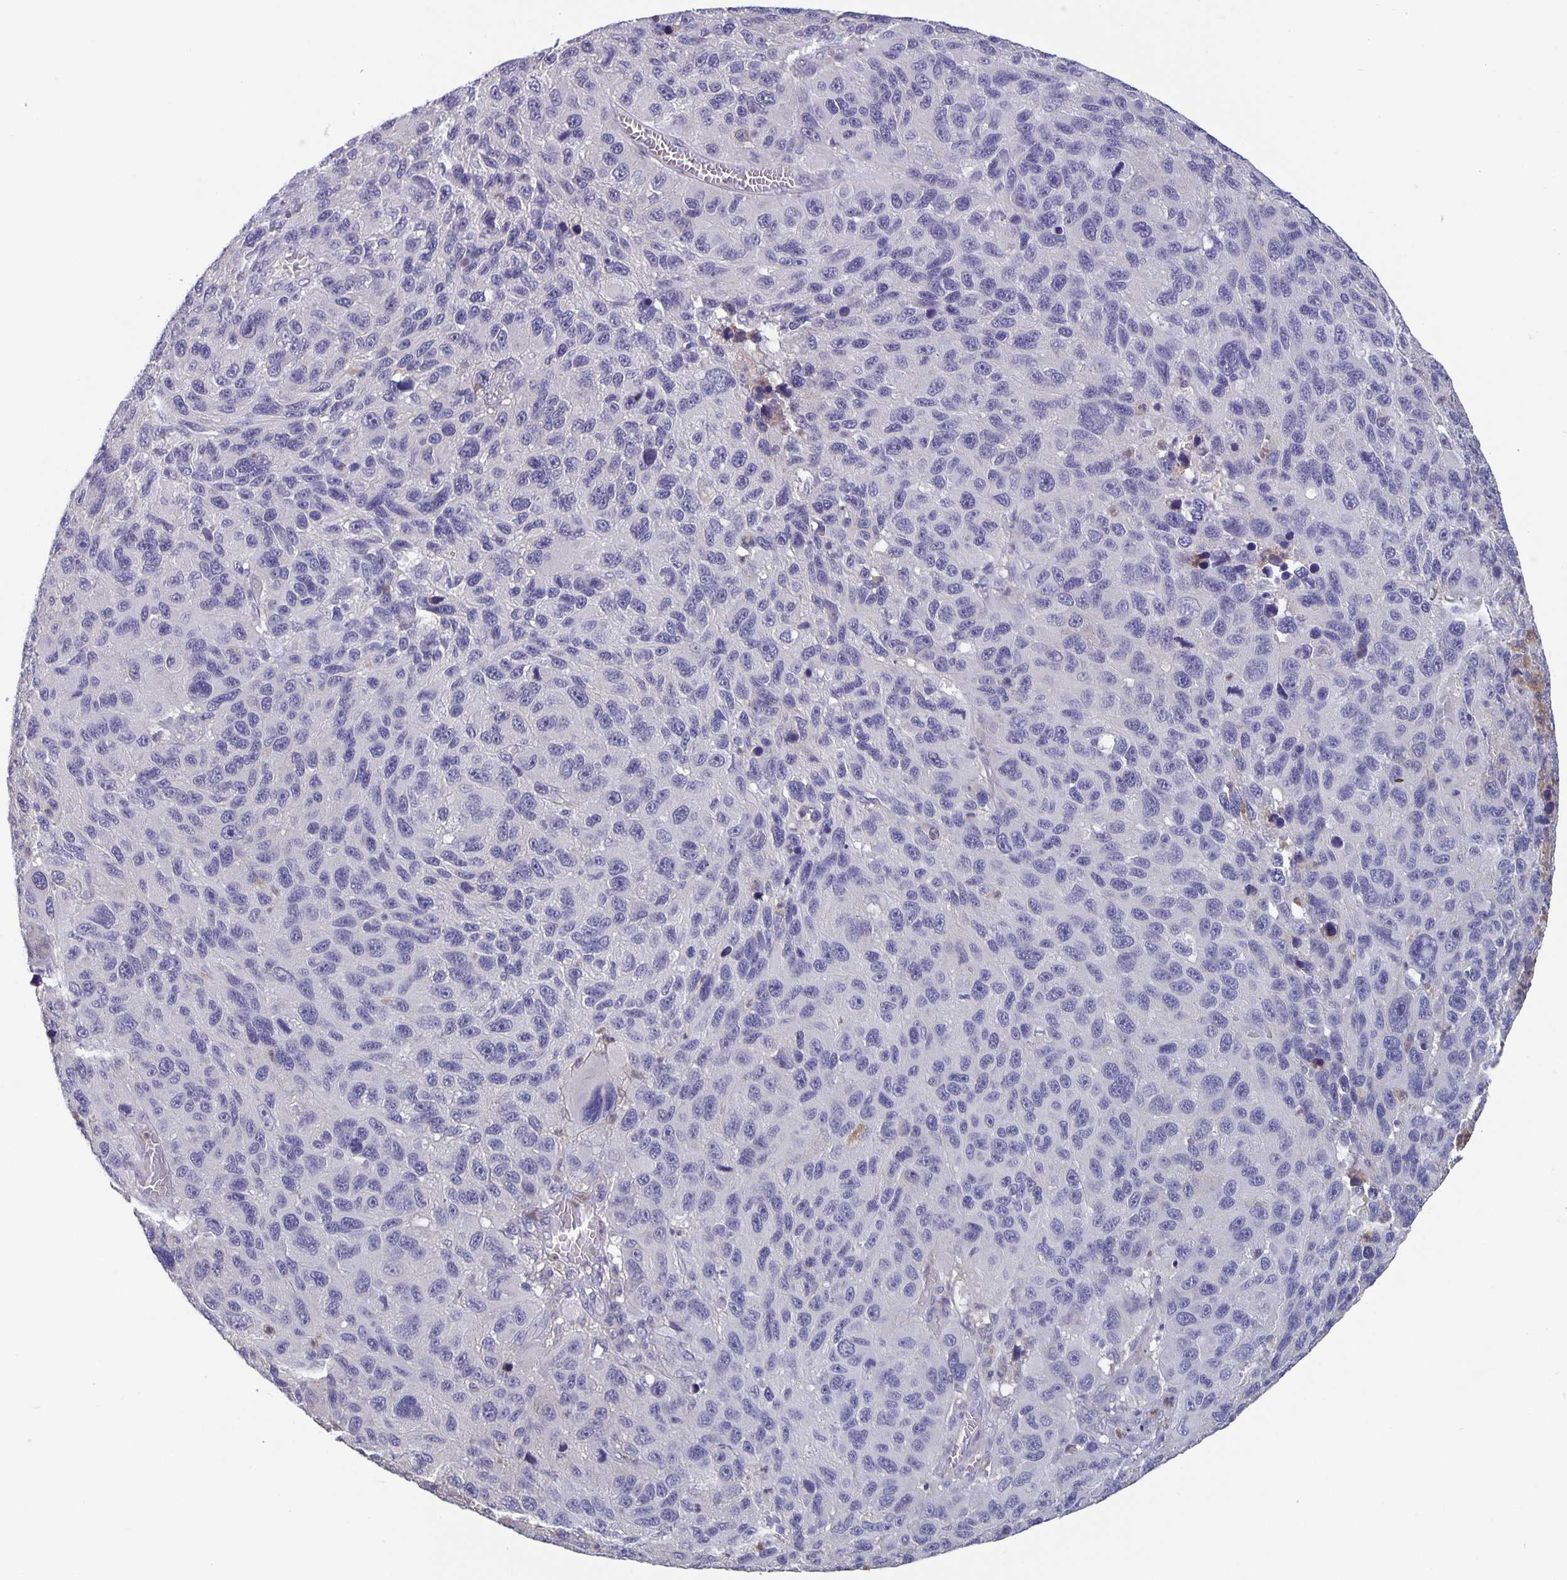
{"staining": {"intensity": "negative", "quantity": "none", "location": "none"}, "tissue": "melanoma", "cell_type": "Tumor cells", "image_type": "cancer", "snomed": [{"axis": "morphology", "description": "Malignant melanoma, NOS"}, {"axis": "topography", "description": "Skin"}], "caption": "This is an immunohistochemistry (IHC) micrograph of melanoma. There is no staining in tumor cells.", "gene": "GDF15", "patient": {"sex": "male", "age": 53}}